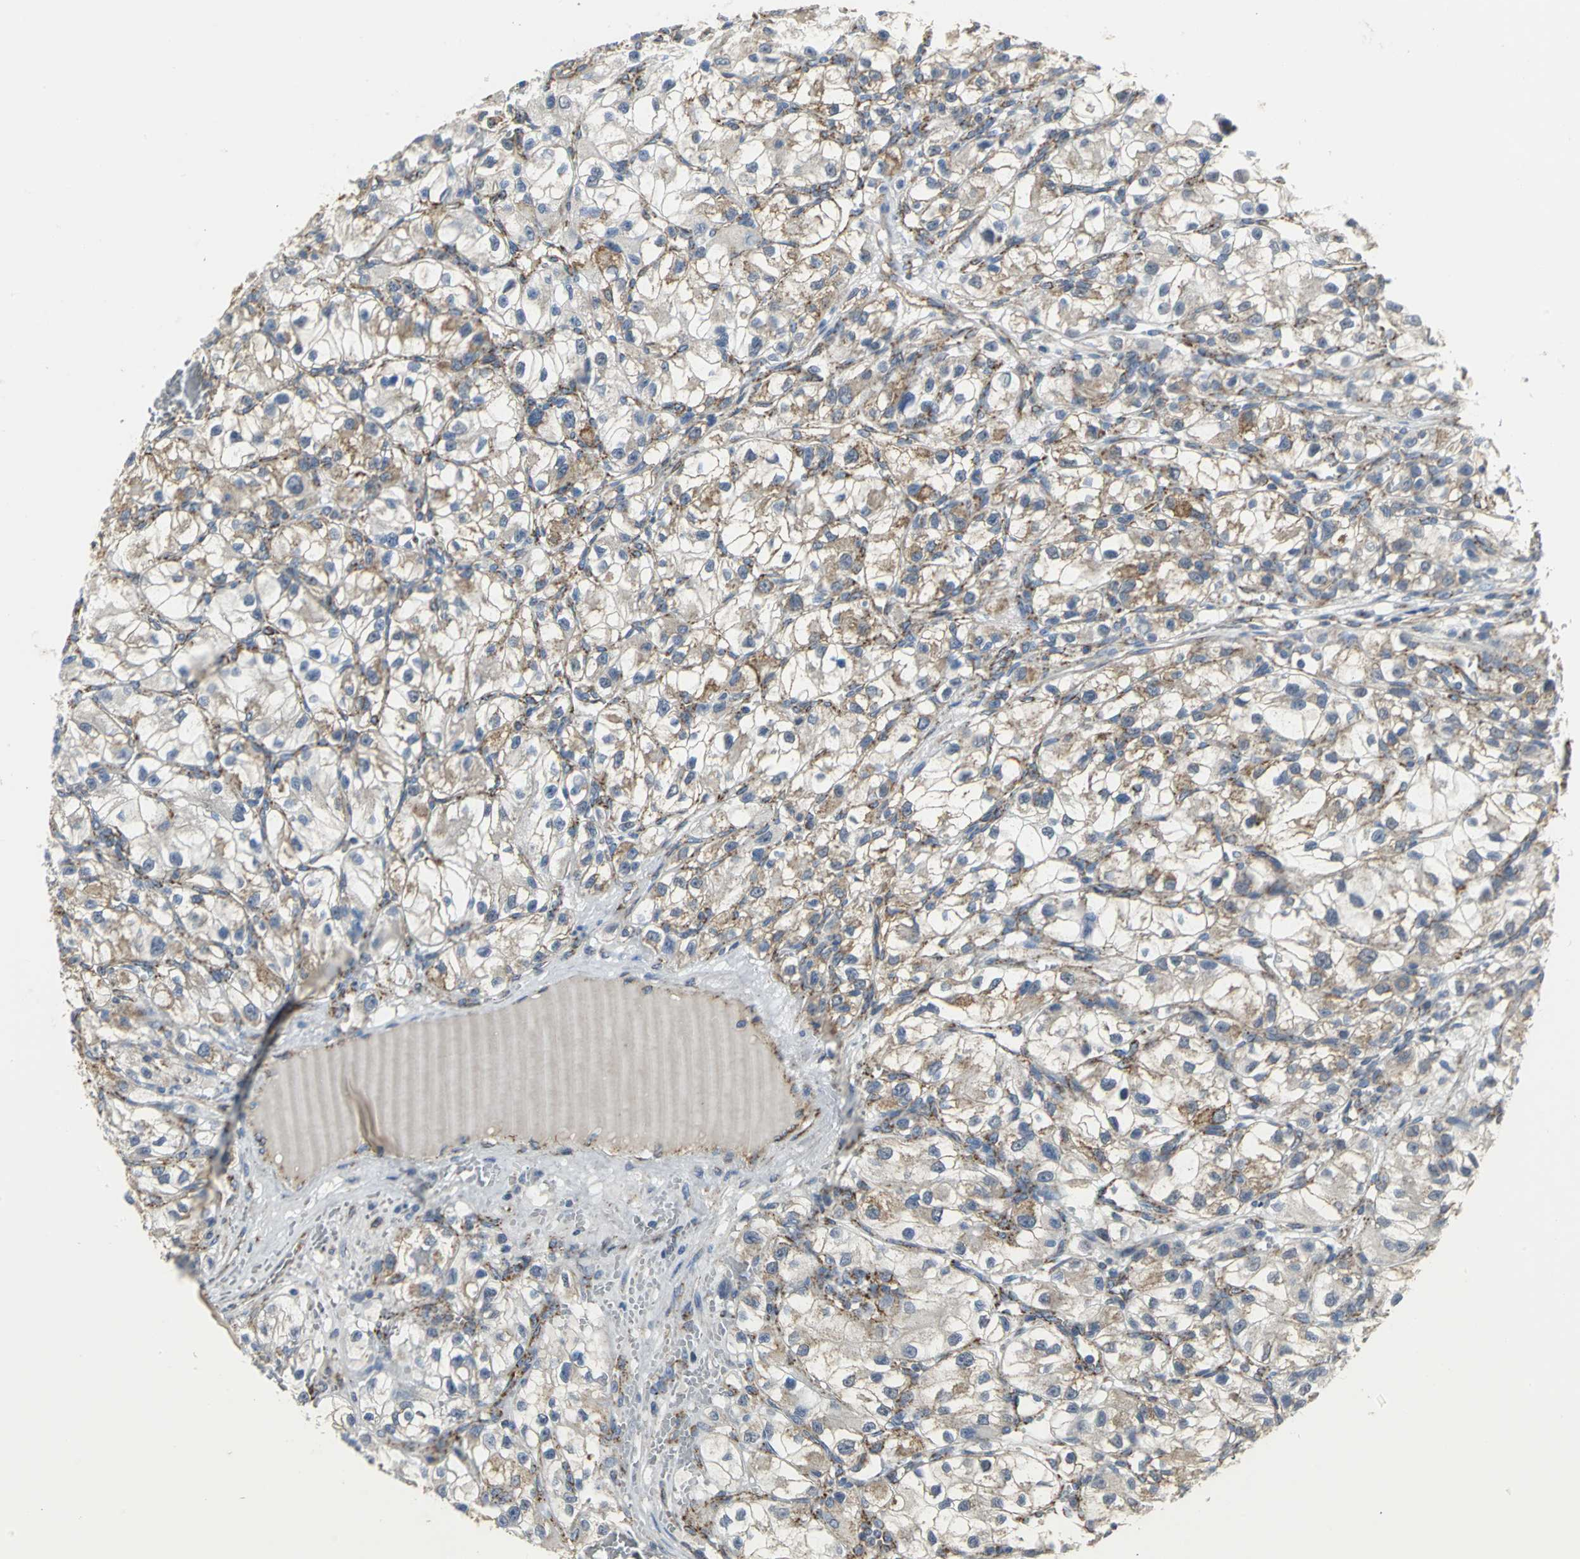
{"staining": {"intensity": "moderate", "quantity": "<25%", "location": "cytoplasmic/membranous"}, "tissue": "renal cancer", "cell_type": "Tumor cells", "image_type": "cancer", "snomed": [{"axis": "morphology", "description": "Adenocarcinoma, NOS"}, {"axis": "topography", "description": "Kidney"}], "caption": "Tumor cells show low levels of moderate cytoplasmic/membranous staining in approximately <25% of cells in human renal adenocarcinoma. The protein is shown in brown color, while the nuclei are stained blue.", "gene": "NDUFB5", "patient": {"sex": "female", "age": 57}}